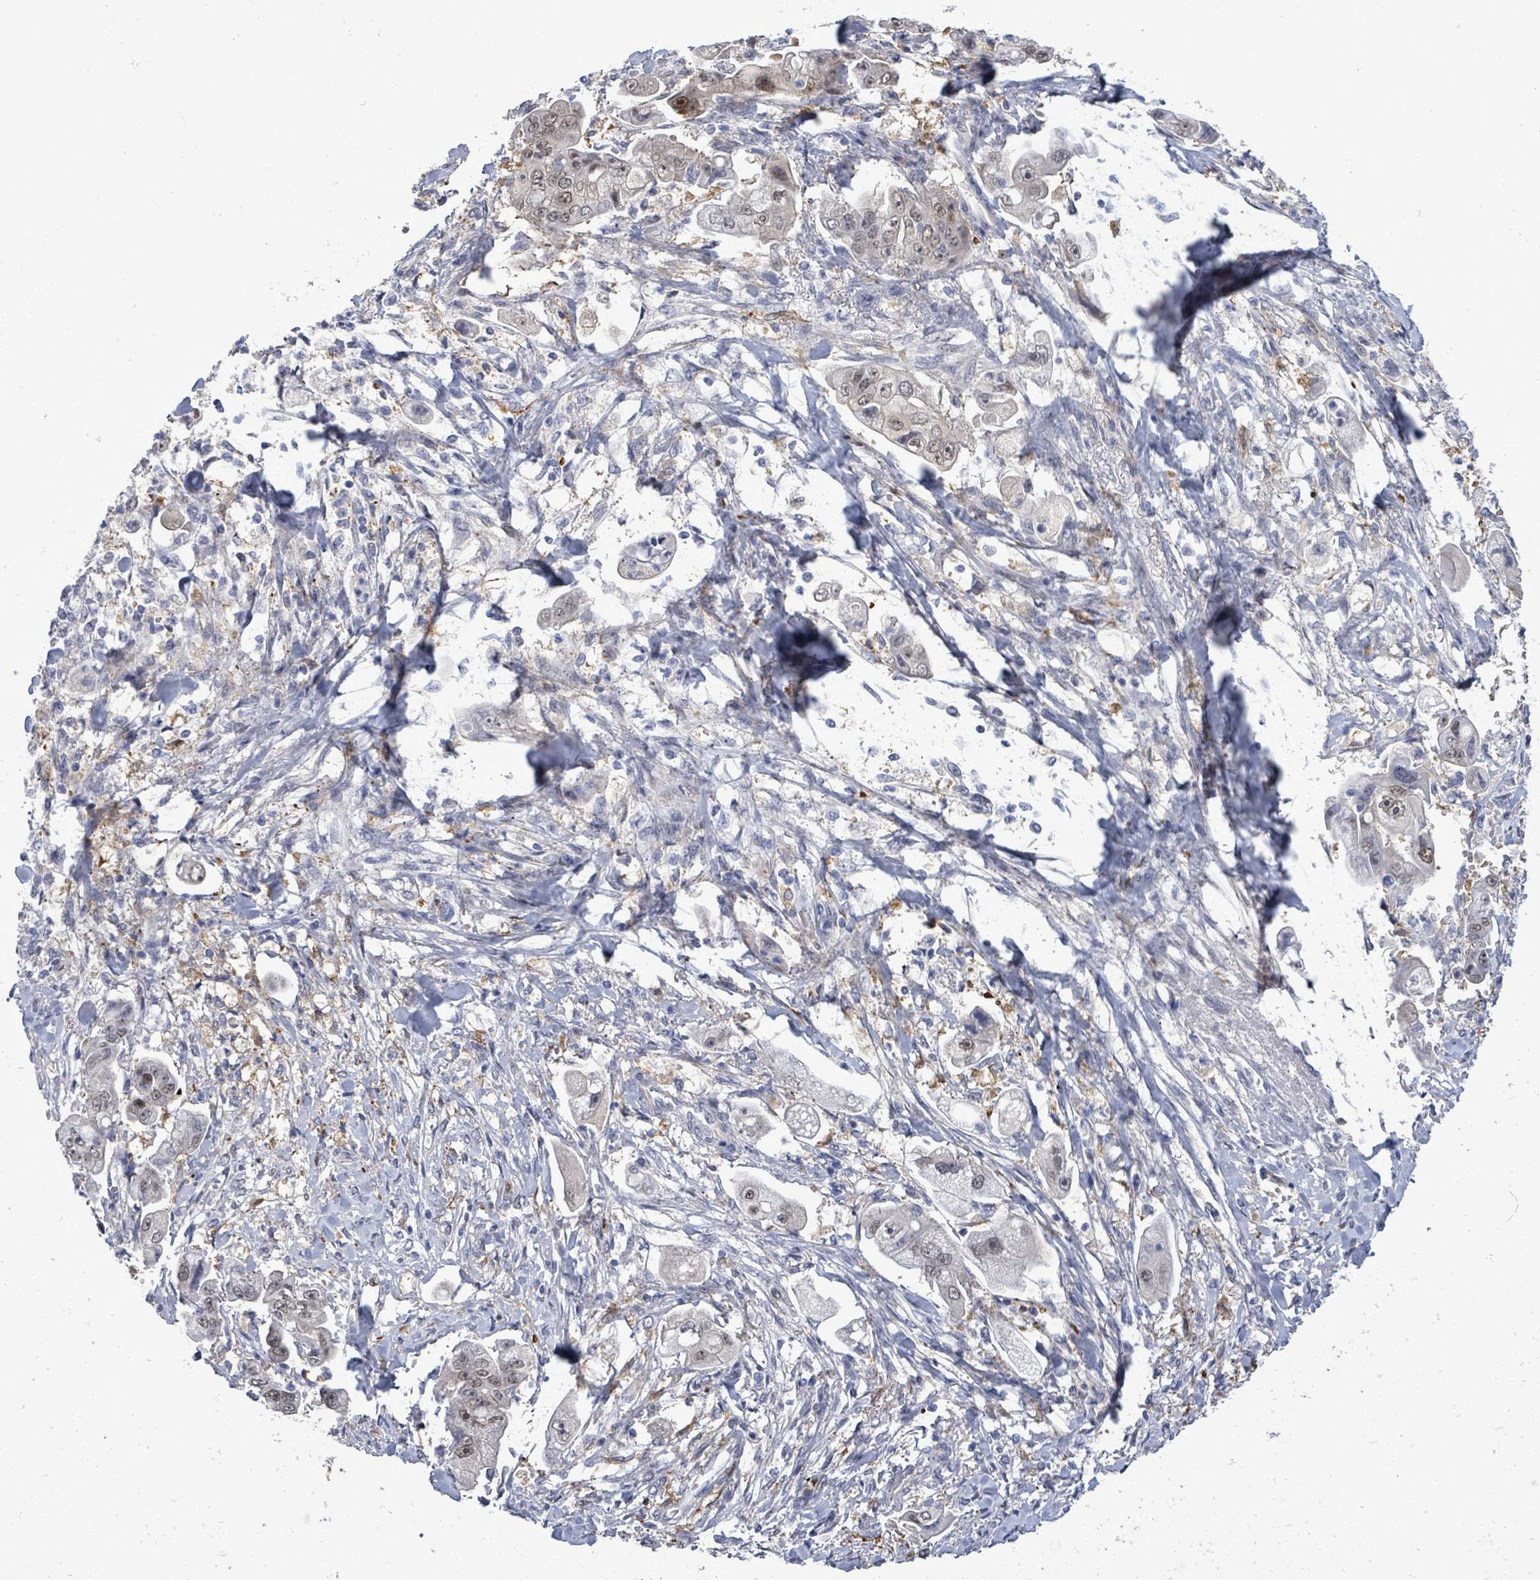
{"staining": {"intensity": "negative", "quantity": "none", "location": "none"}, "tissue": "stomach cancer", "cell_type": "Tumor cells", "image_type": "cancer", "snomed": [{"axis": "morphology", "description": "Adenocarcinoma, NOS"}, {"axis": "topography", "description": "Stomach"}], "caption": "Human stomach cancer (adenocarcinoma) stained for a protein using immunohistochemistry reveals no positivity in tumor cells.", "gene": "CT45A5", "patient": {"sex": "male", "age": 62}}